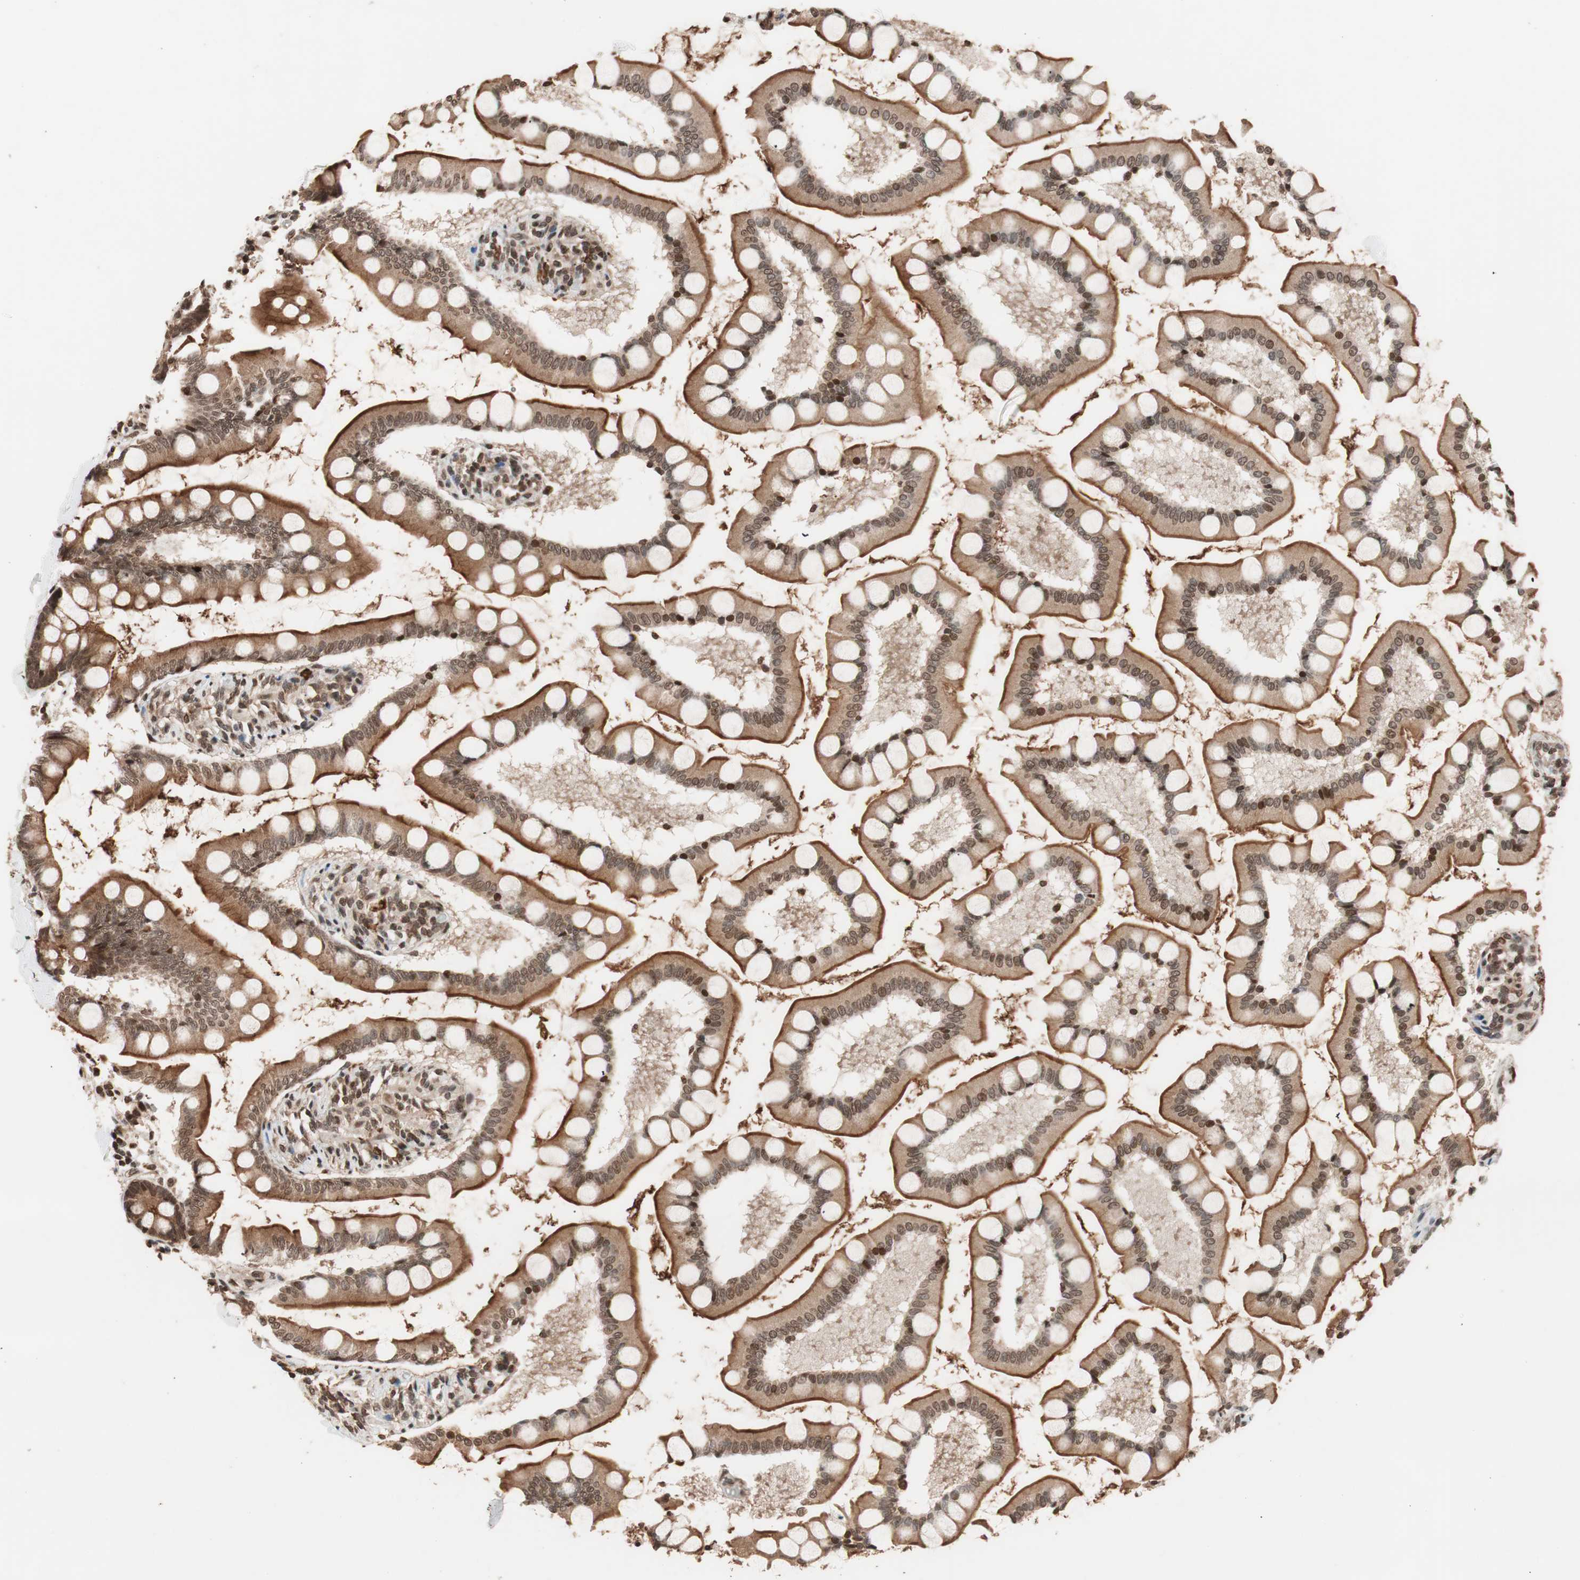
{"staining": {"intensity": "strong", "quantity": ">75%", "location": "cytoplasmic/membranous"}, "tissue": "small intestine", "cell_type": "Glandular cells", "image_type": "normal", "snomed": [{"axis": "morphology", "description": "Normal tissue, NOS"}, {"axis": "topography", "description": "Small intestine"}], "caption": "Small intestine stained with a brown dye shows strong cytoplasmic/membranous positive expression in about >75% of glandular cells.", "gene": "ZFC3H1", "patient": {"sex": "male", "age": 41}}